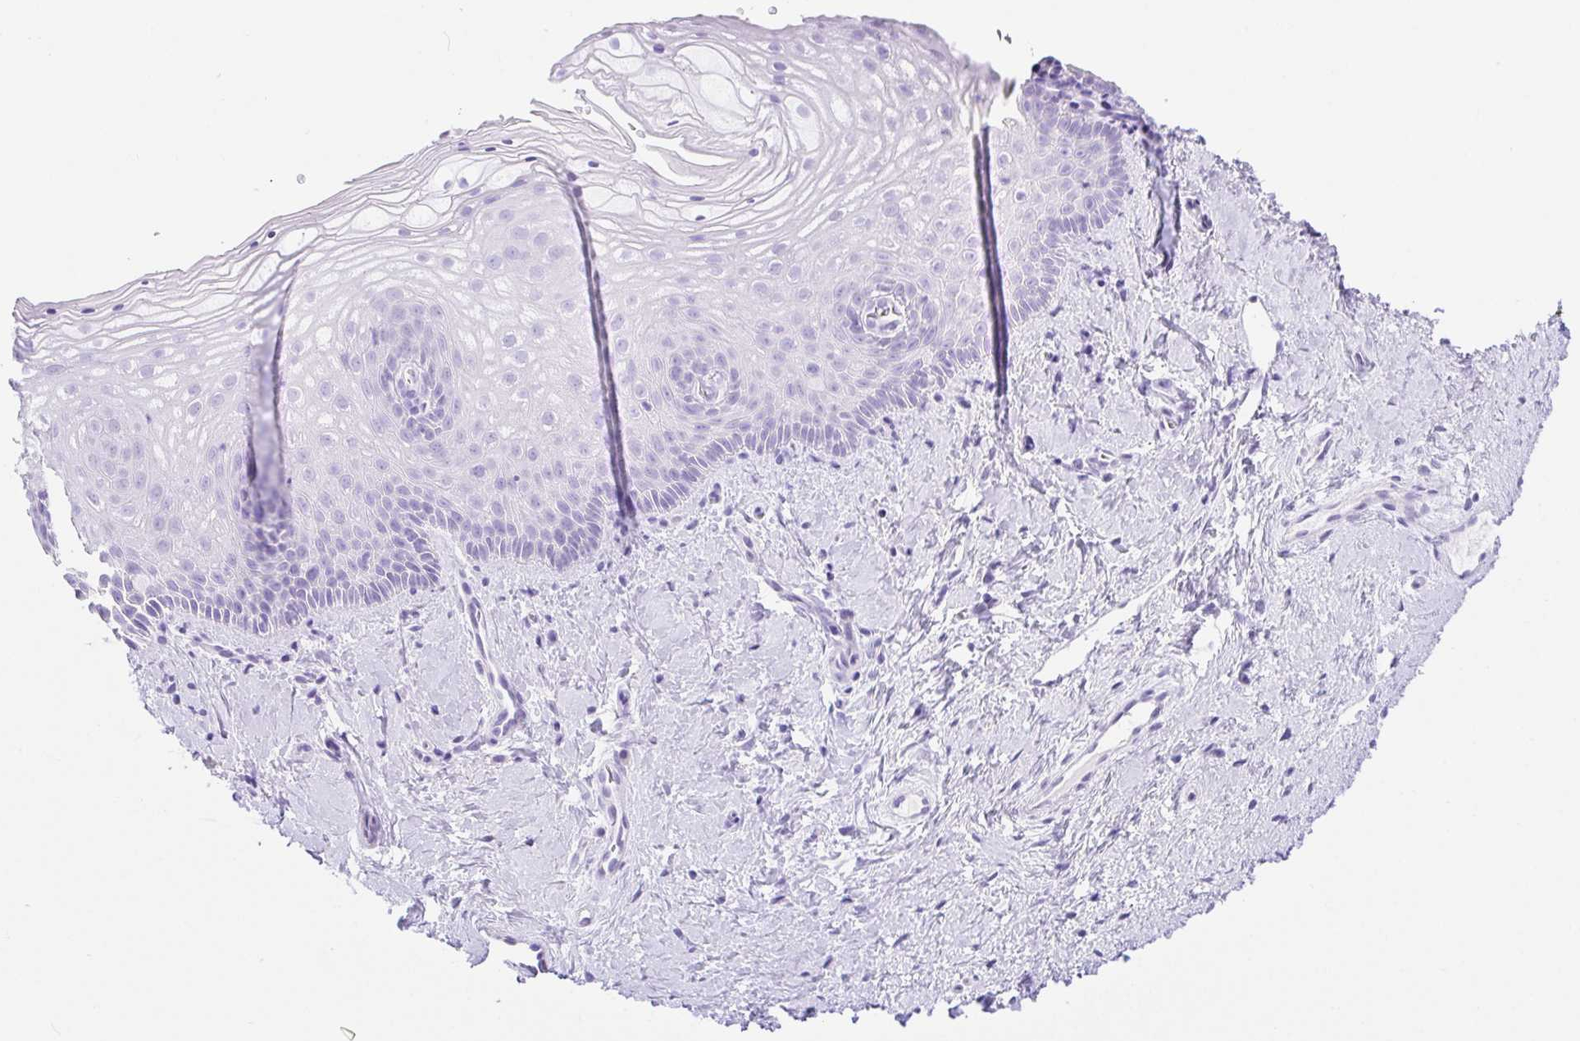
{"staining": {"intensity": "negative", "quantity": "none", "location": "none"}, "tissue": "vagina", "cell_type": "Squamous epithelial cells", "image_type": "normal", "snomed": [{"axis": "morphology", "description": "Normal tissue, NOS"}, {"axis": "topography", "description": "Vagina"}], "caption": "Immunohistochemistry (IHC) histopathology image of unremarkable vagina: human vagina stained with DAB shows no significant protein expression in squamous epithelial cells. Brightfield microscopy of IHC stained with DAB (brown) and hematoxylin (blue), captured at high magnification.", "gene": "PAX8", "patient": {"sex": "female", "age": 51}}